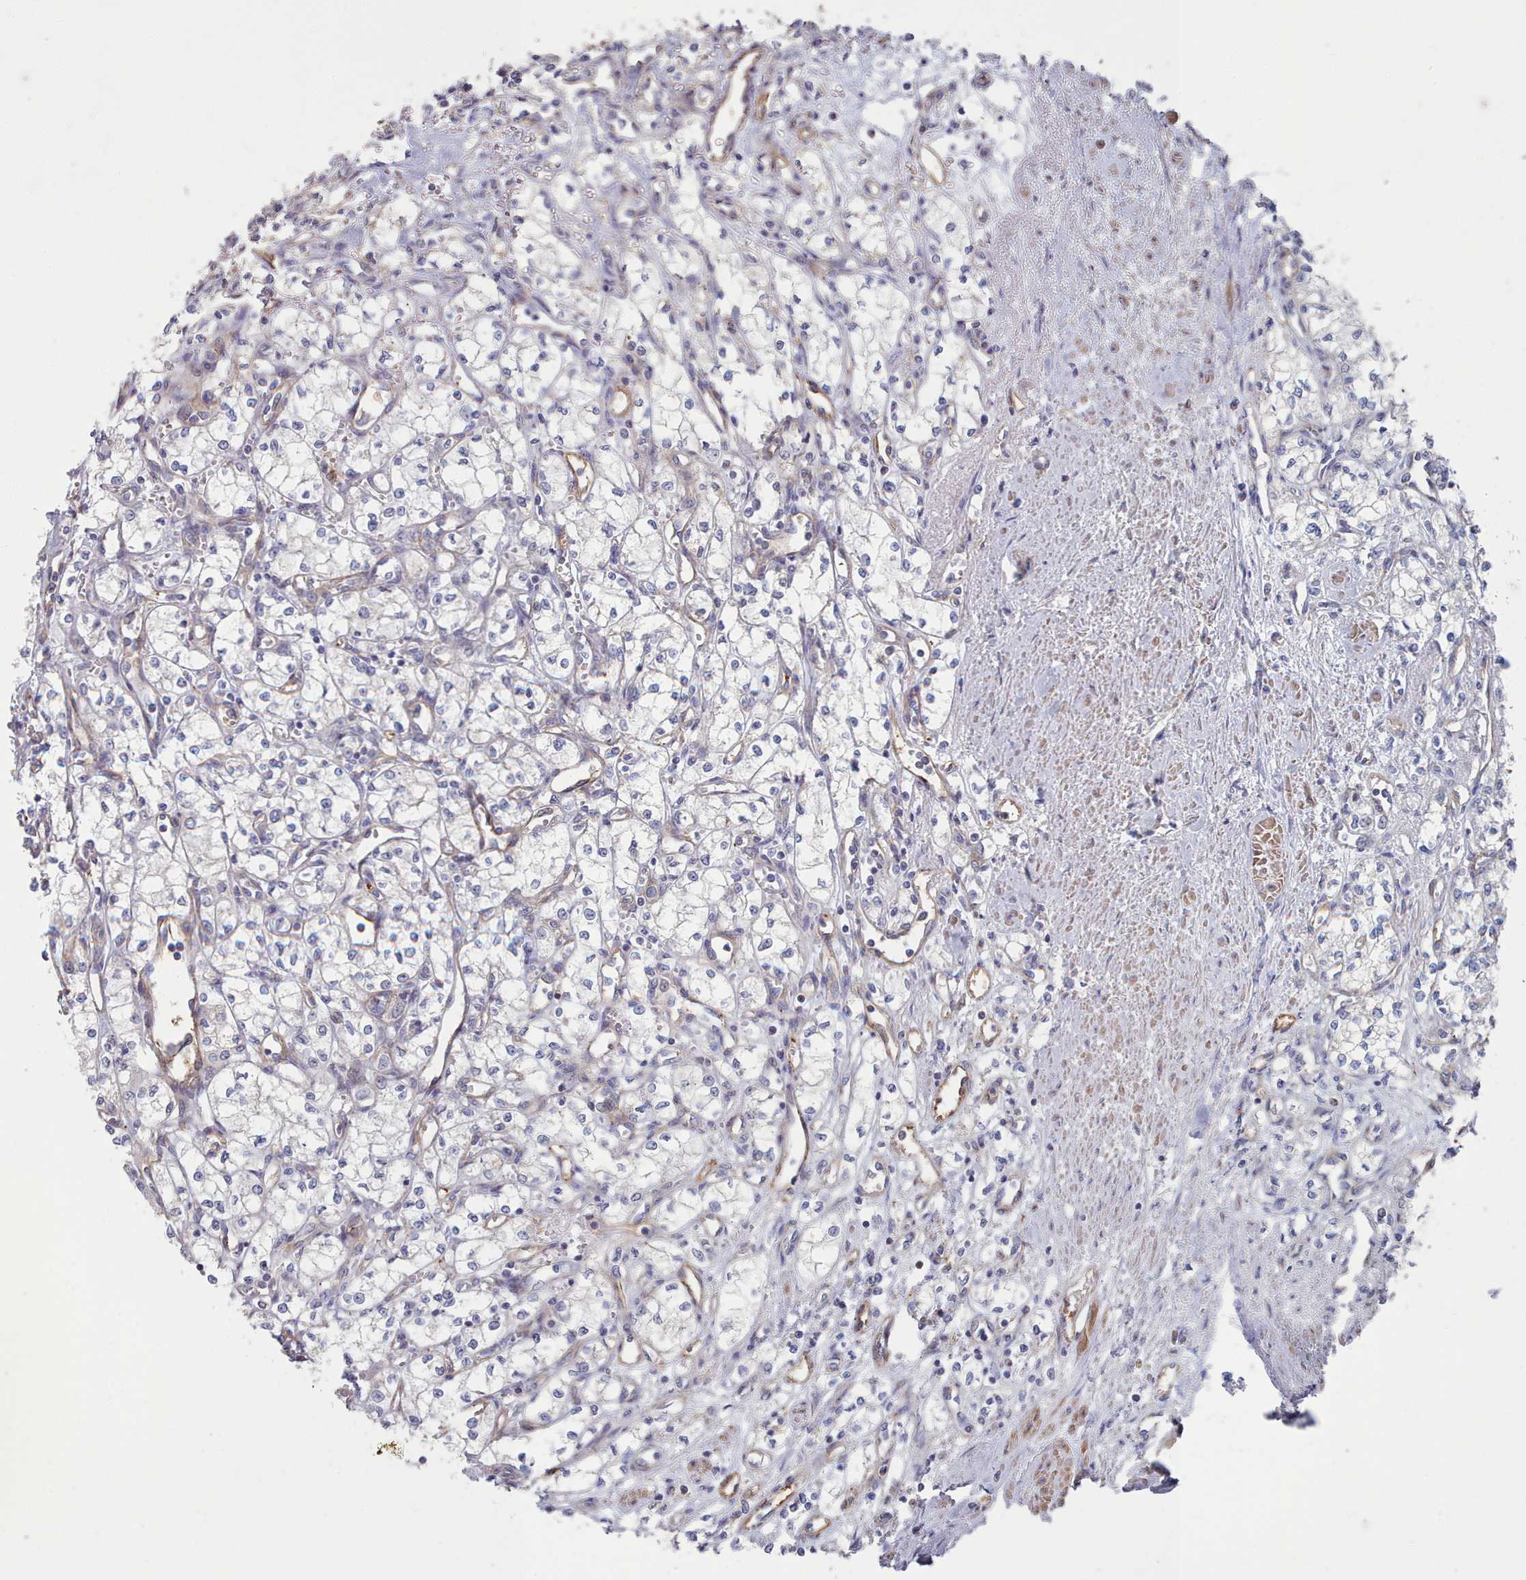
{"staining": {"intensity": "negative", "quantity": "none", "location": "none"}, "tissue": "renal cancer", "cell_type": "Tumor cells", "image_type": "cancer", "snomed": [{"axis": "morphology", "description": "Adenocarcinoma, NOS"}, {"axis": "topography", "description": "Kidney"}], "caption": "Immunohistochemistry histopathology image of renal cancer (adenocarcinoma) stained for a protein (brown), which demonstrates no positivity in tumor cells.", "gene": "G6PC1", "patient": {"sex": "male", "age": 59}}